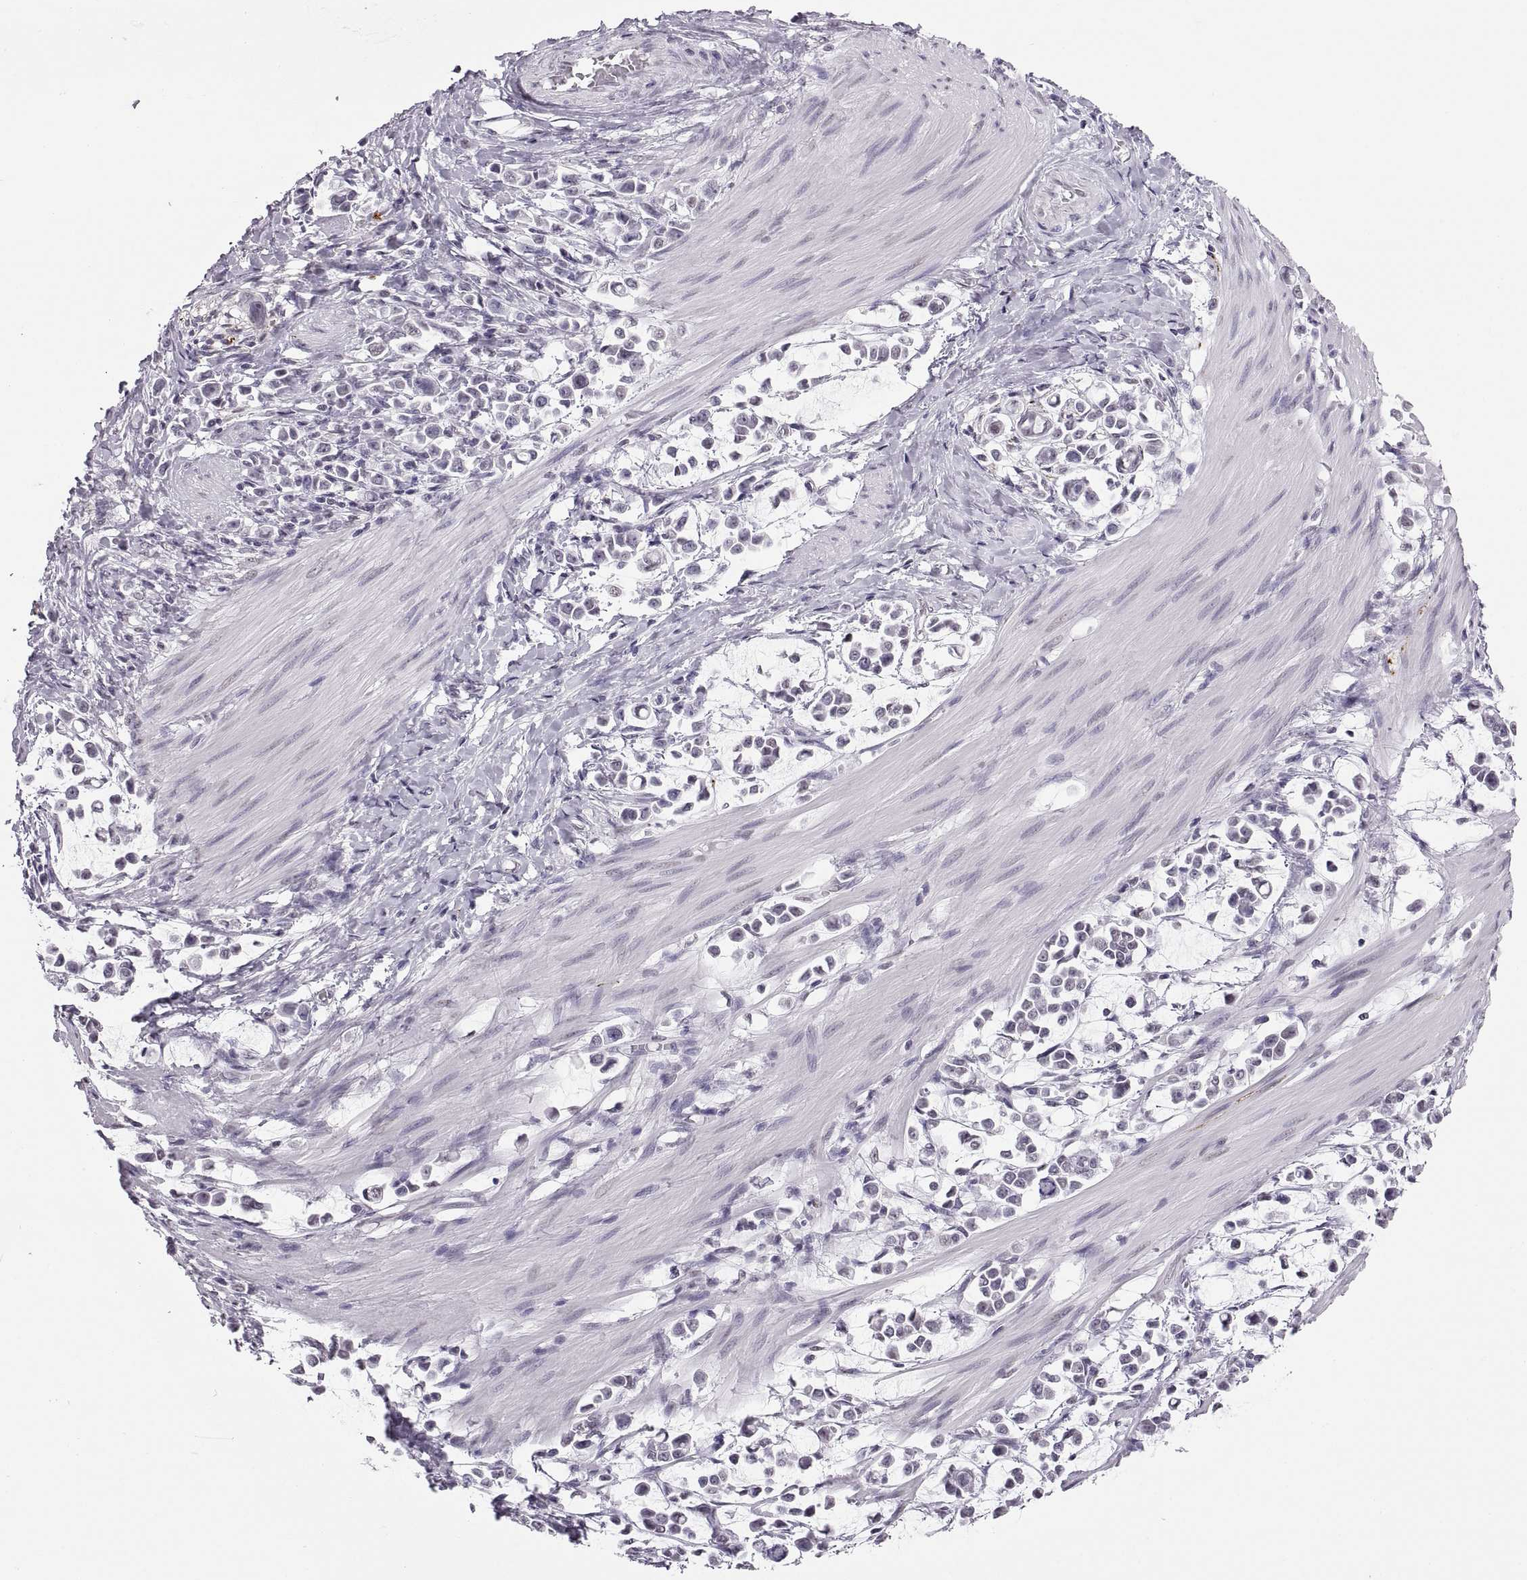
{"staining": {"intensity": "negative", "quantity": "none", "location": "none"}, "tissue": "stomach cancer", "cell_type": "Tumor cells", "image_type": "cancer", "snomed": [{"axis": "morphology", "description": "Adenocarcinoma, NOS"}, {"axis": "topography", "description": "Stomach"}], "caption": "IHC image of neoplastic tissue: human stomach adenocarcinoma stained with DAB exhibits no significant protein staining in tumor cells.", "gene": "CARTPT", "patient": {"sex": "male", "age": 82}}